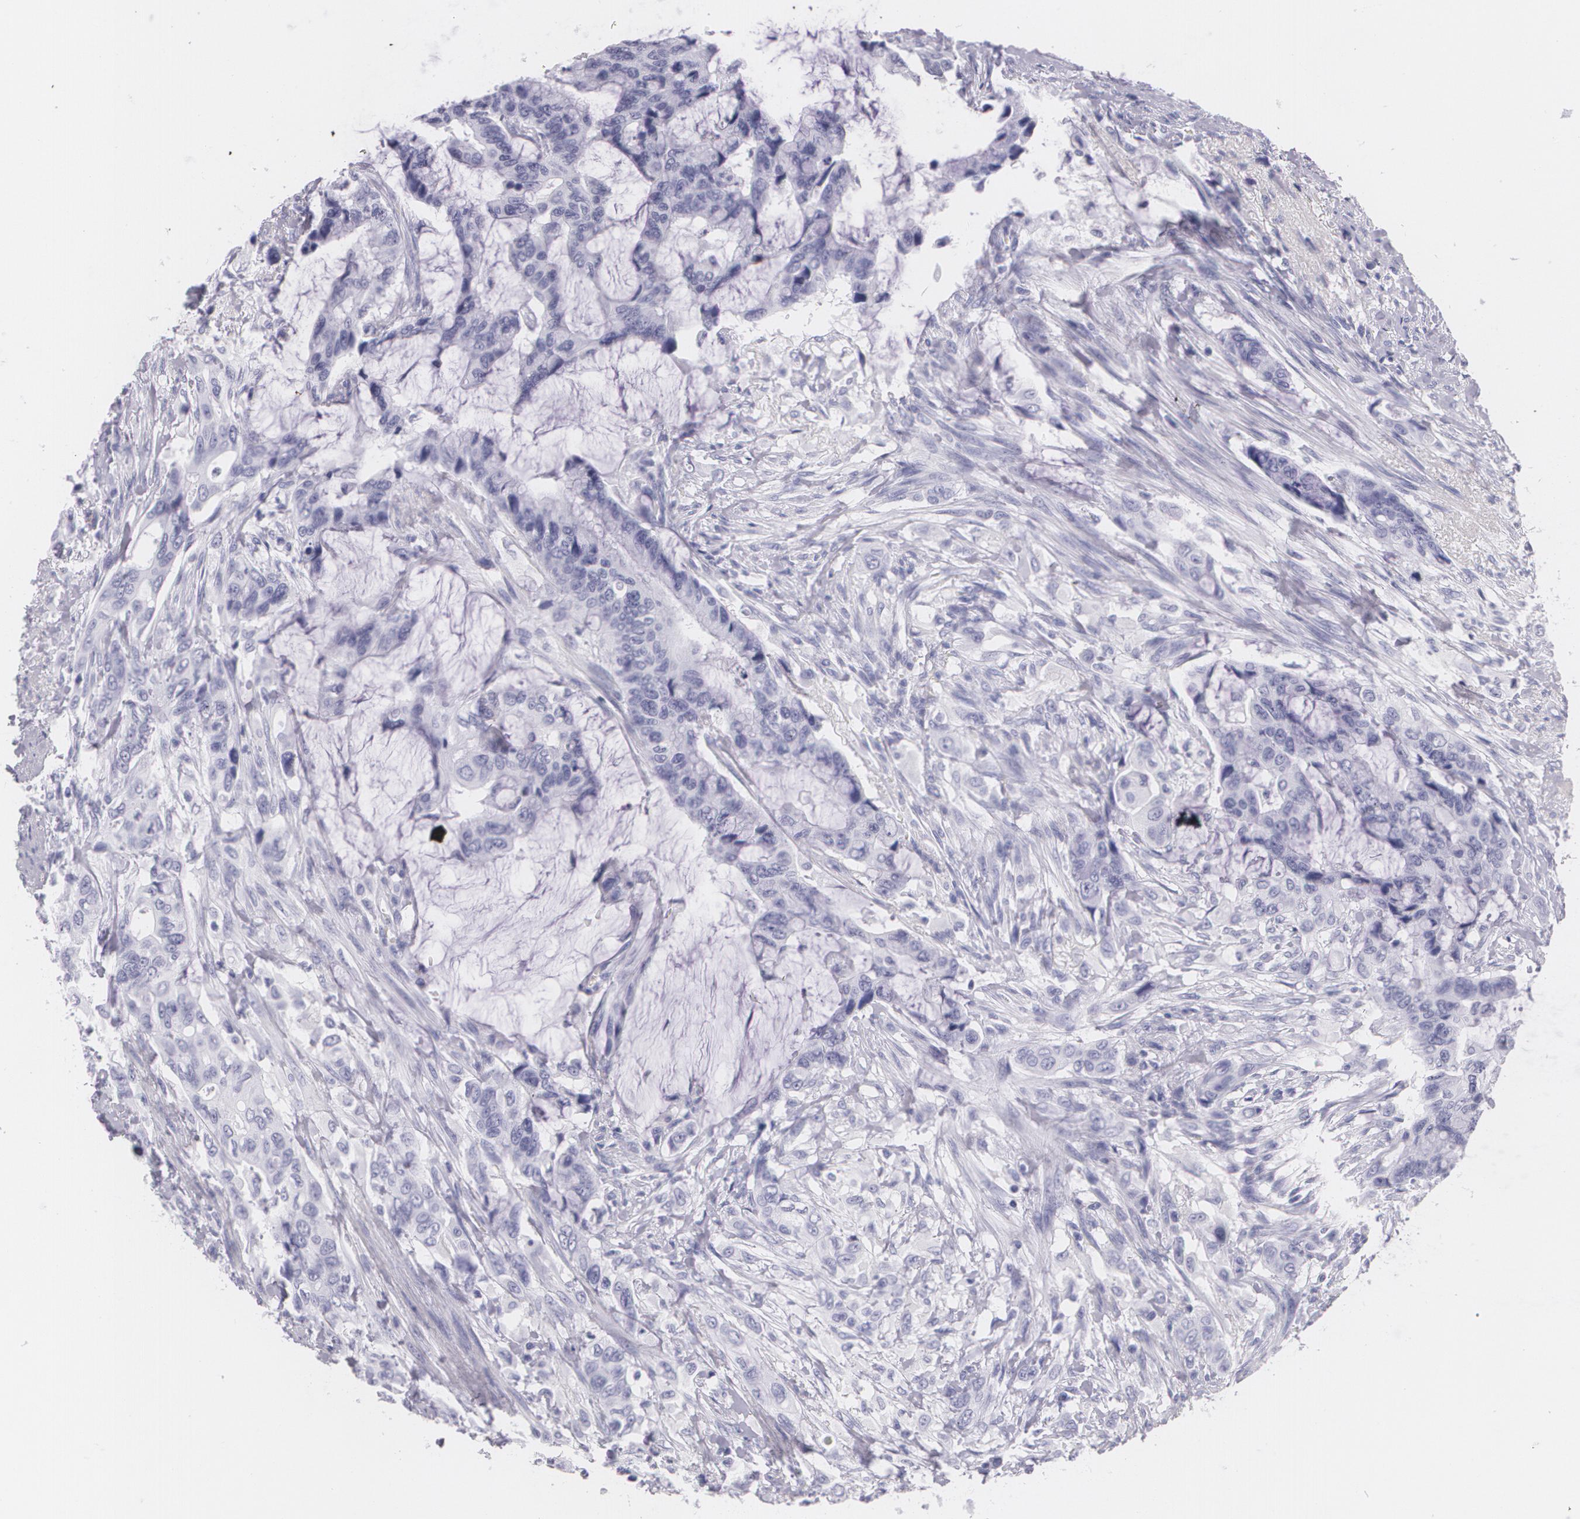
{"staining": {"intensity": "negative", "quantity": "none", "location": "none"}, "tissue": "colorectal cancer", "cell_type": "Tumor cells", "image_type": "cancer", "snomed": [{"axis": "morphology", "description": "Adenocarcinoma, NOS"}, {"axis": "topography", "description": "Rectum"}], "caption": "A photomicrograph of colorectal adenocarcinoma stained for a protein reveals no brown staining in tumor cells.", "gene": "DLG4", "patient": {"sex": "female", "age": 59}}